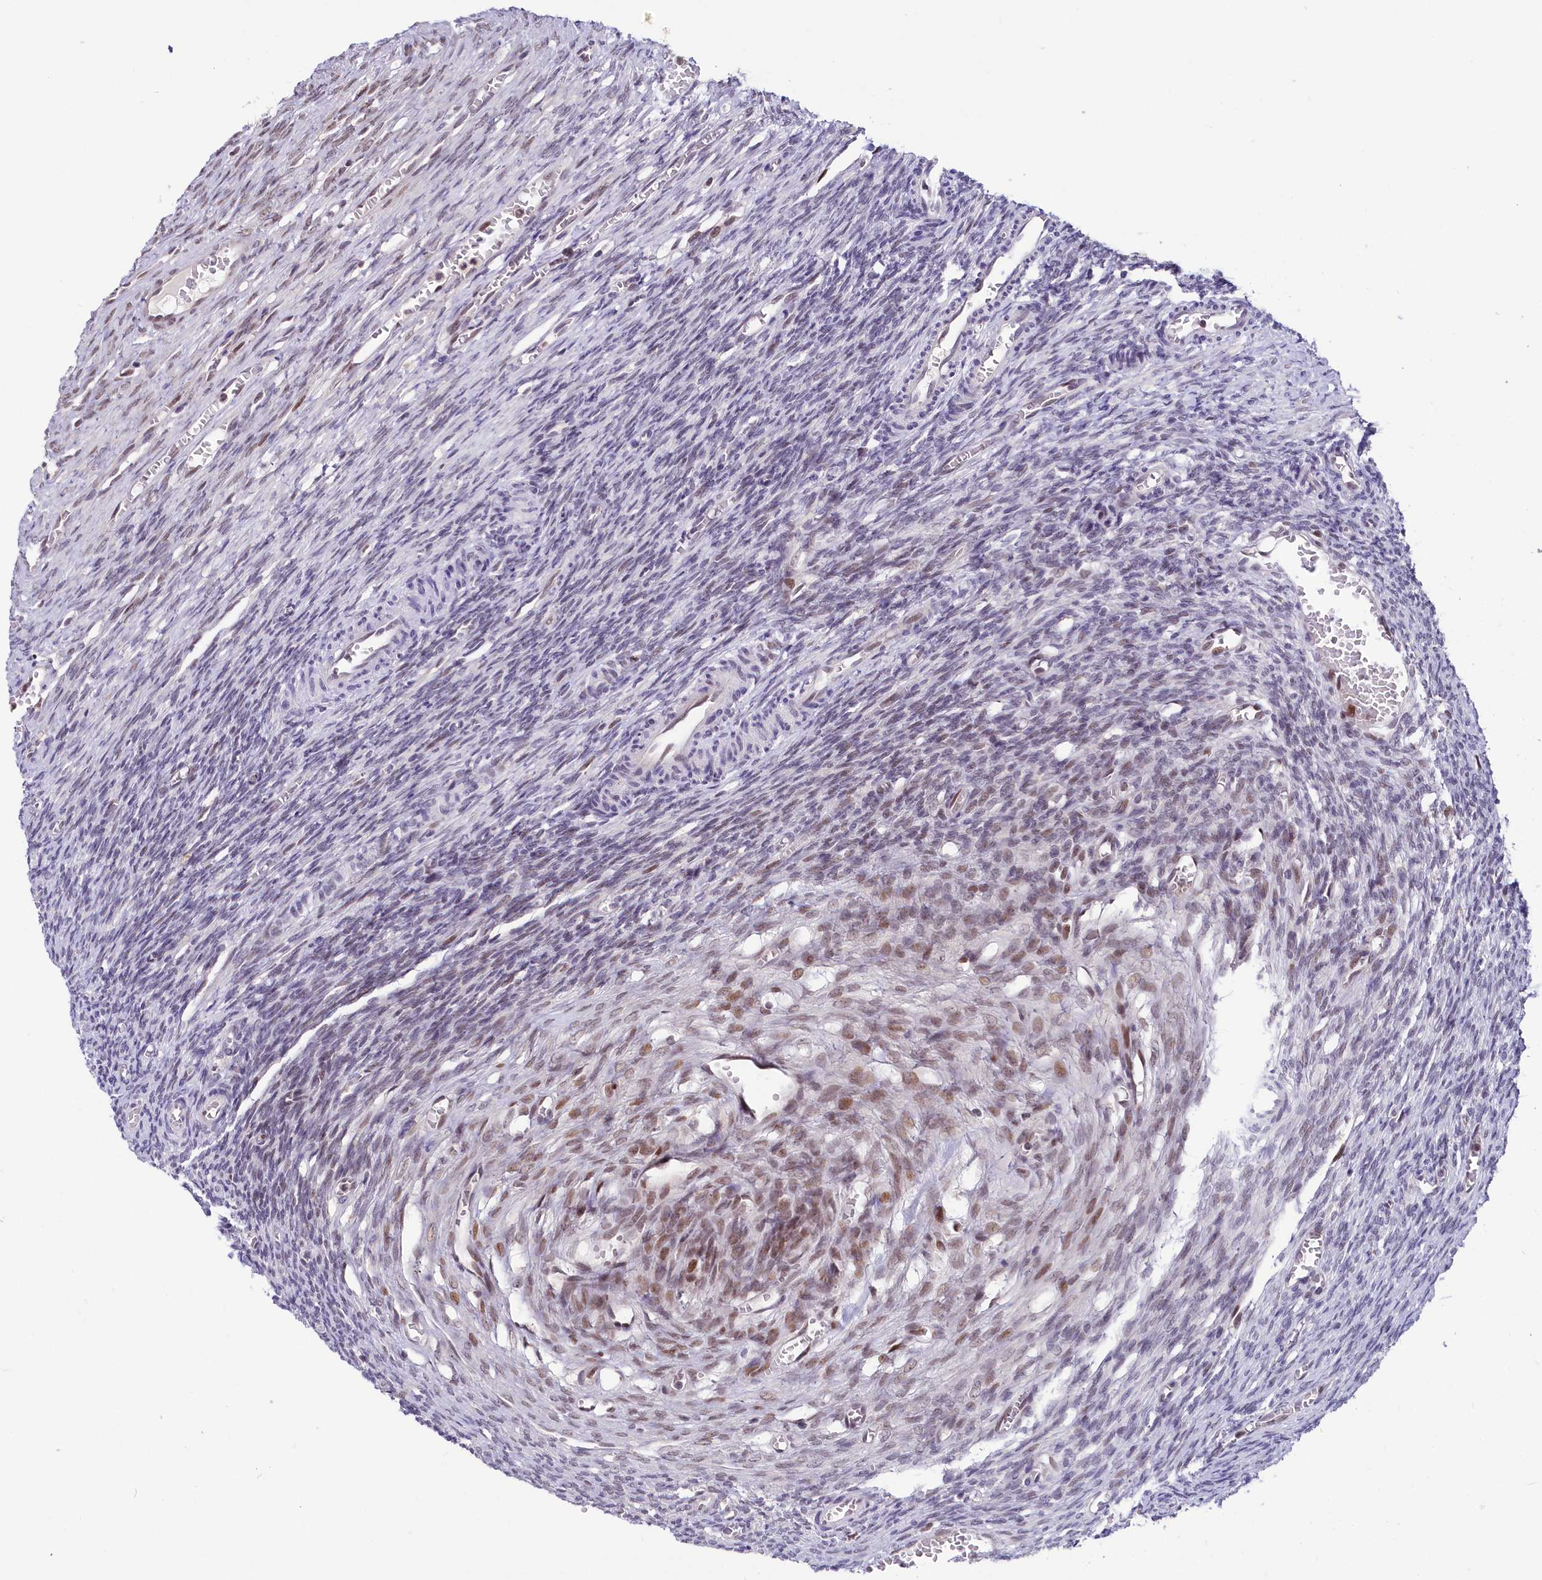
{"staining": {"intensity": "negative", "quantity": "none", "location": "none"}, "tissue": "ovary", "cell_type": "Follicle cells", "image_type": "normal", "snomed": [{"axis": "morphology", "description": "Normal tissue, NOS"}, {"axis": "topography", "description": "Ovary"}], "caption": "Immunohistochemical staining of normal human ovary demonstrates no significant expression in follicle cells.", "gene": "SCAF11", "patient": {"sex": "female", "age": 27}}